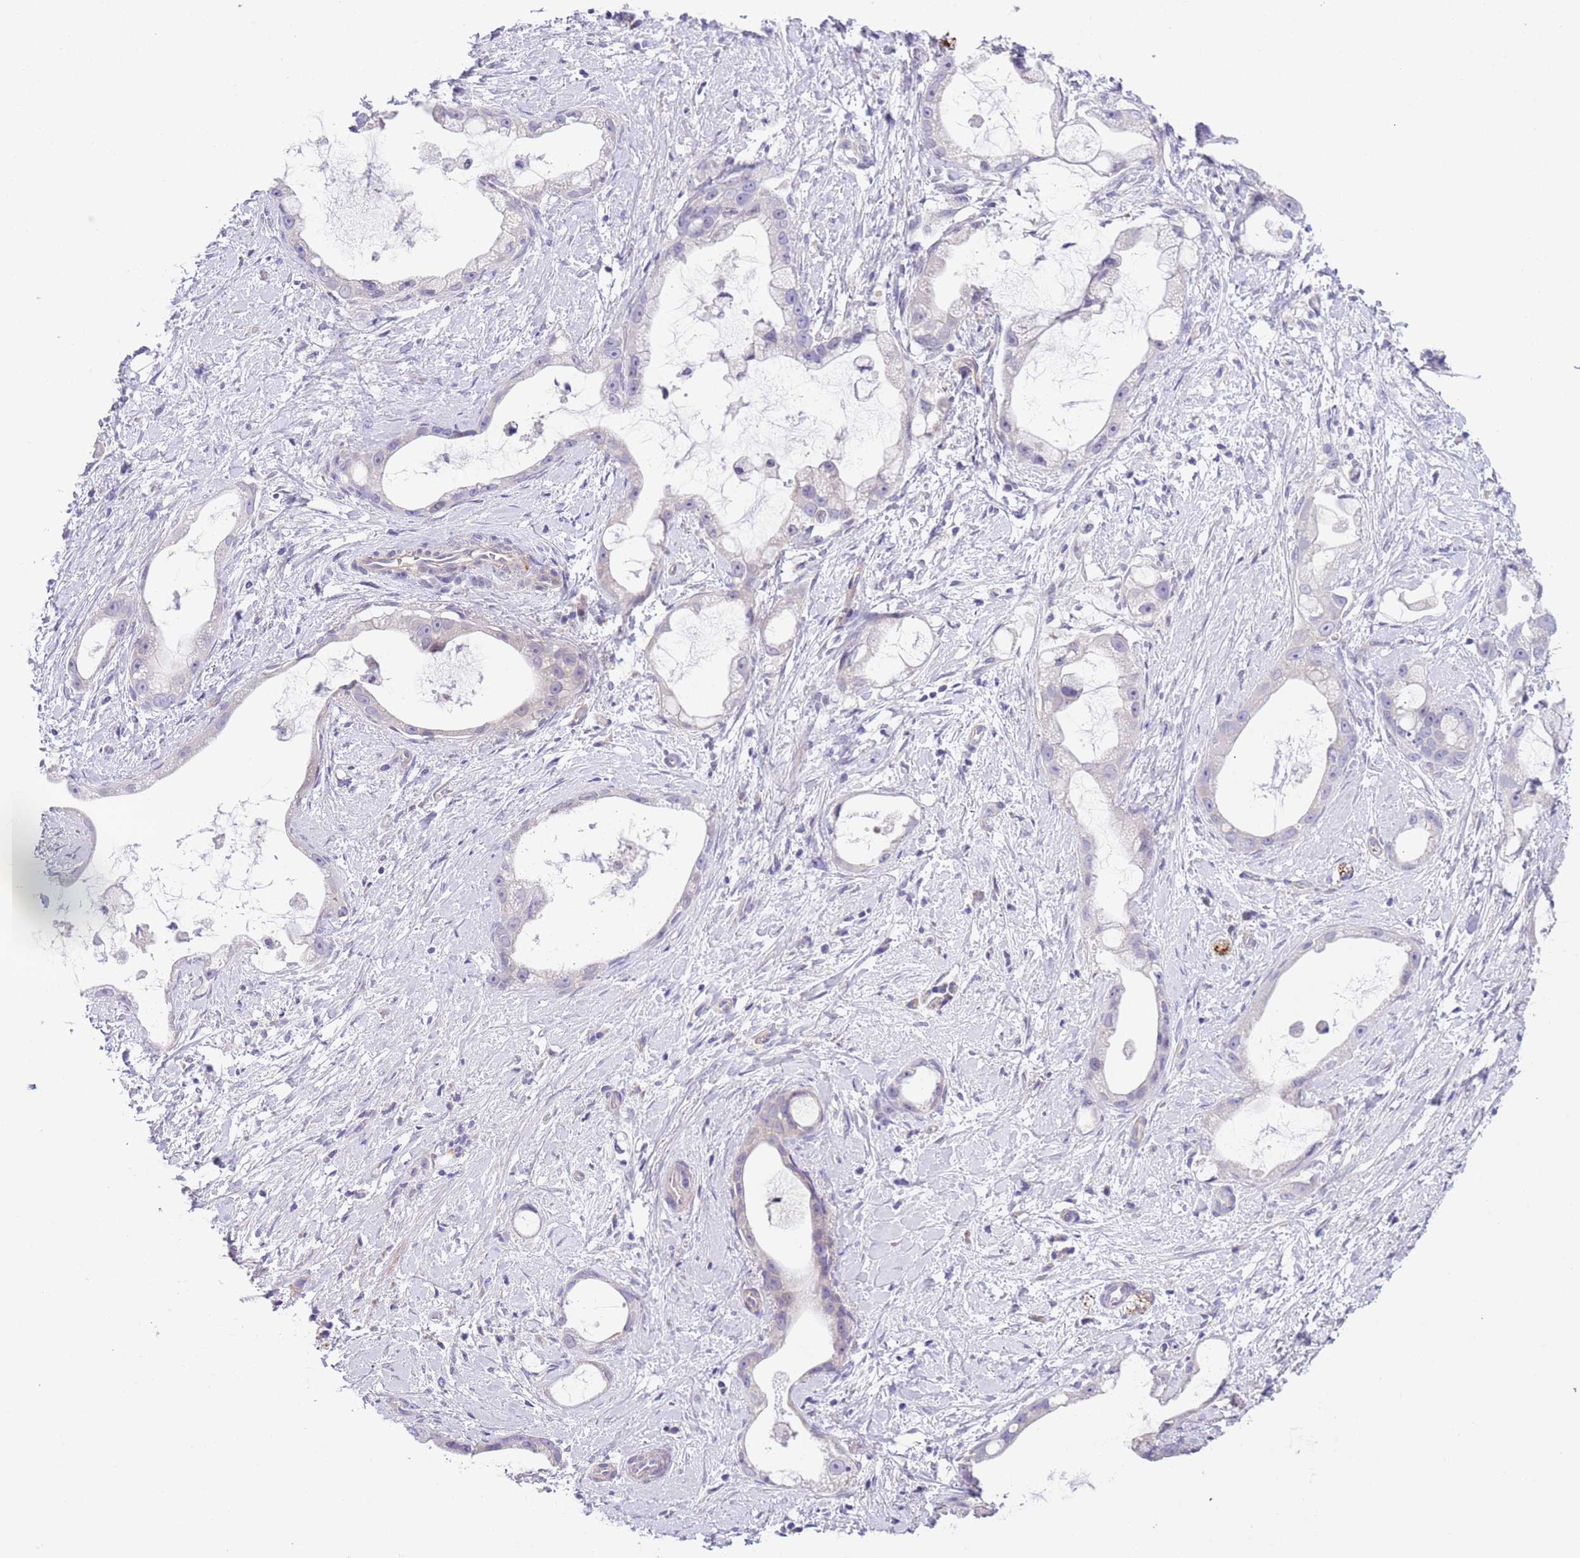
{"staining": {"intensity": "negative", "quantity": "none", "location": "none"}, "tissue": "stomach cancer", "cell_type": "Tumor cells", "image_type": "cancer", "snomed": [{"axis": "morphology", "description": "Adenocarcinoma, NOS"}, {"axis": "topography", "description": "Stomach"}], "caption": "Immunohistochemistry (IHC) image of neoplastic tissue: human stomach cancer stained with DAB demonstrates no significant protein positivity in tumor cells.", "gene": "NET1", "patient": {"sex": "male", "age": 55}}